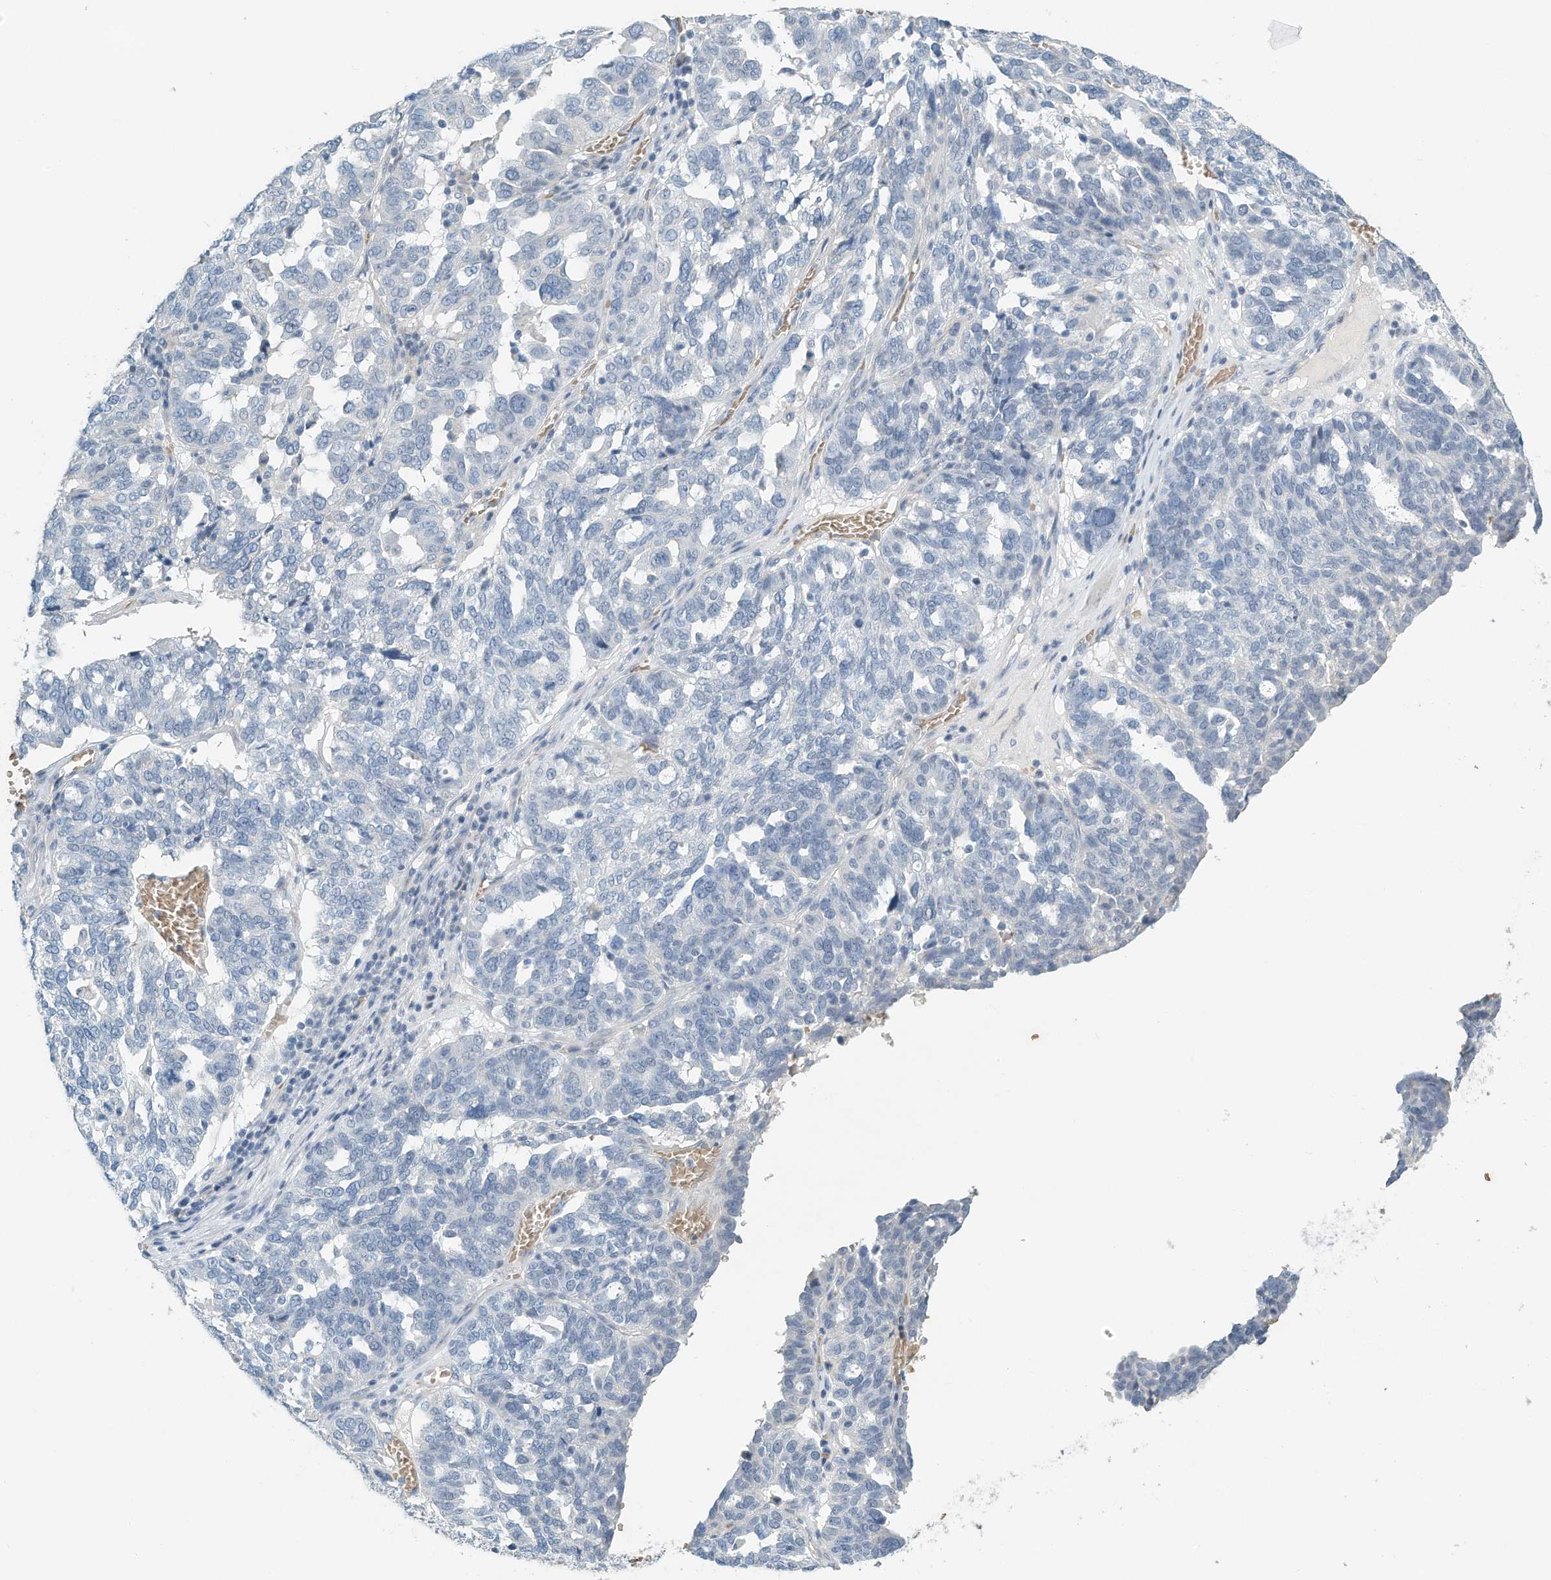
{"staining": {"intensity": "negative", "quantity": "none", "location": "none"}, "tissue": "ovarian cancer", "cell_type": "Tumor cells", "image_type": "cancer", "snomed": [{"axis": "morphology", "description": "Cystadenocarcinoma, serous, NOS"}, {"axis": "topography", "description": "Ovary"}], "caption": "Image shows no significant protein positivity in tumor cells of ovarian cancer.", "gene": "RCAN3", "patient": {"sex": "female", "age": 59}}